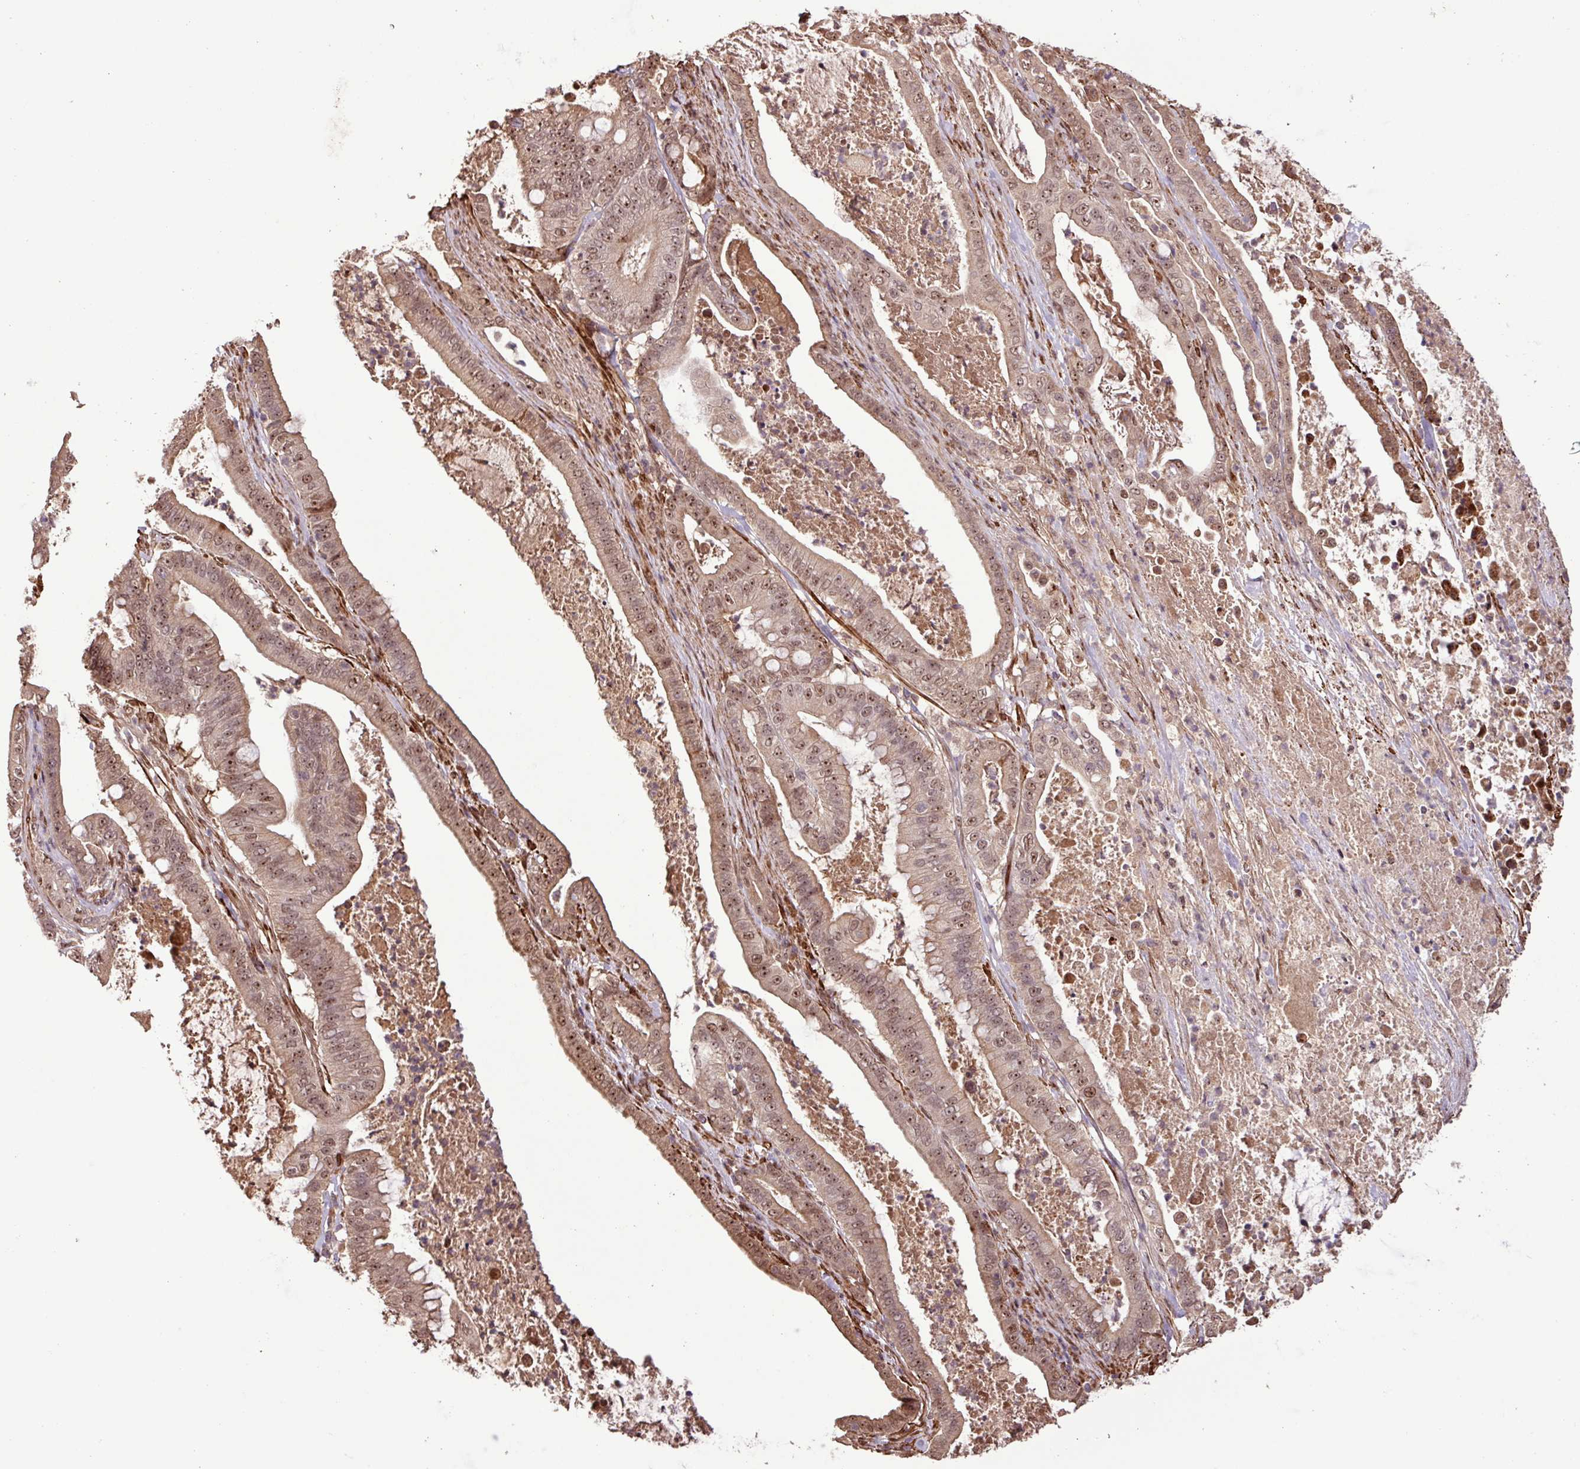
{"staining": {"intensity": "moderate", "quantity": ">75%", "location": "nuclear"}, "tissue": "pancreatic cancer", "cell_type": "Tumor cells", "image_type": "cancer", "snomed": [{"axis": "morphology", "description": "Adenocarcinoma, NOS"}, {"axis": "topography", "description": "Pancreas"}], "caption": "Adenocarcinoma (pancreatic) stained for a protein displays moderate nuclear positivity in tumor cells. (DAB IHC with brightfield microscopy, high magnification).", "gene": "SLC22A24", "patient": {"sex": "male", "age": 71}}